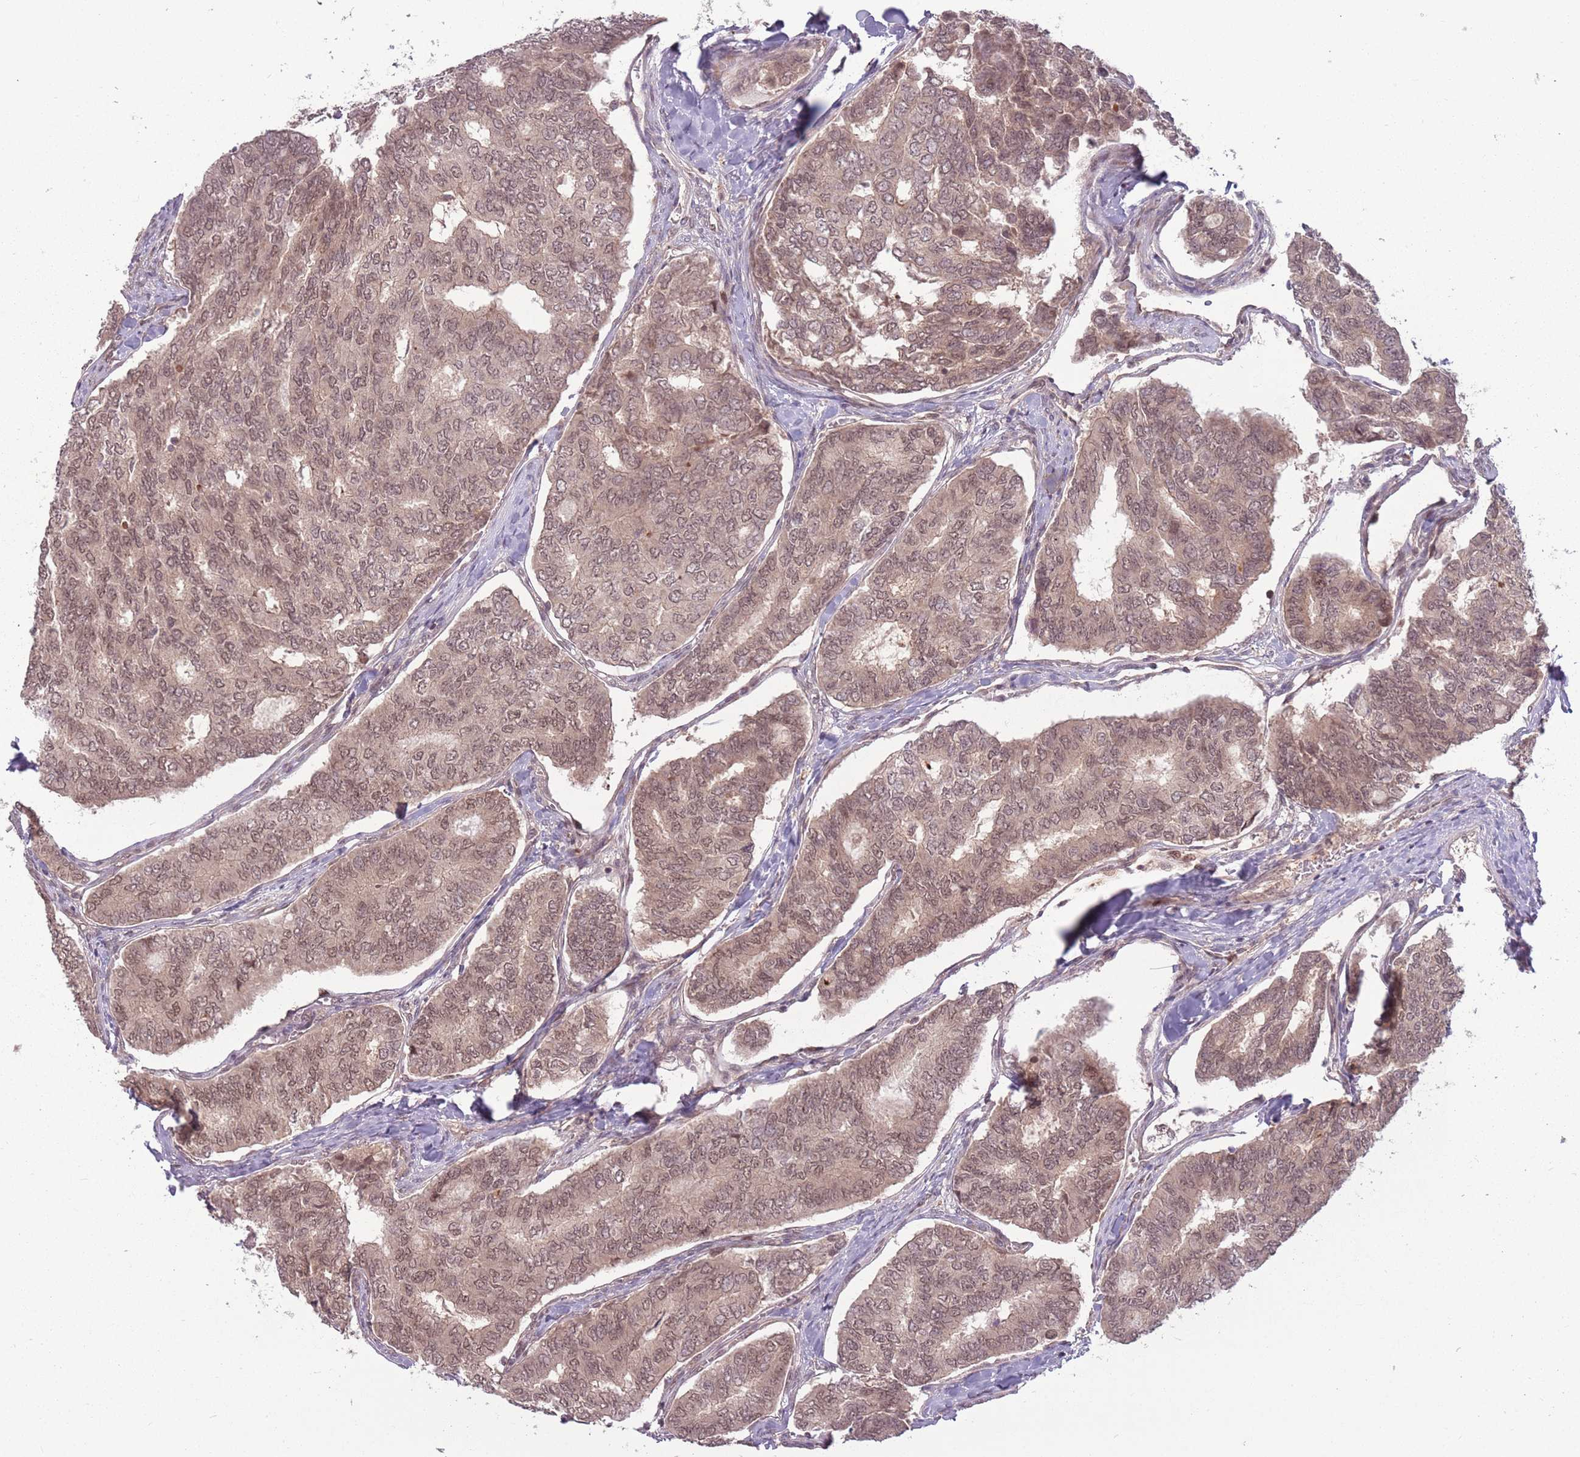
{"staining": {"intensity": "weak", "quantity": ">75%", "location": "cytoplasmic/membranous,nuclear"}, "tissue": "thyroid cancer", "cell_type": "Tumor cells", "image_type": "cancer", "snomed": [{"axis": "morphology", "description": "Papillary adenocarcinoma, NOS"}, {"axis": "topography", "description": "Thyroid gland"}], "caption": "Thyroid papillary adenocarcinoma stained for a protein (brown) reveals weak cytoplasmic/membranous and nuclear positive expression in approximately >75% of tumor cells.", "gene": "ADAMTS3", "patient": {"sex": "female", "age": 35}}